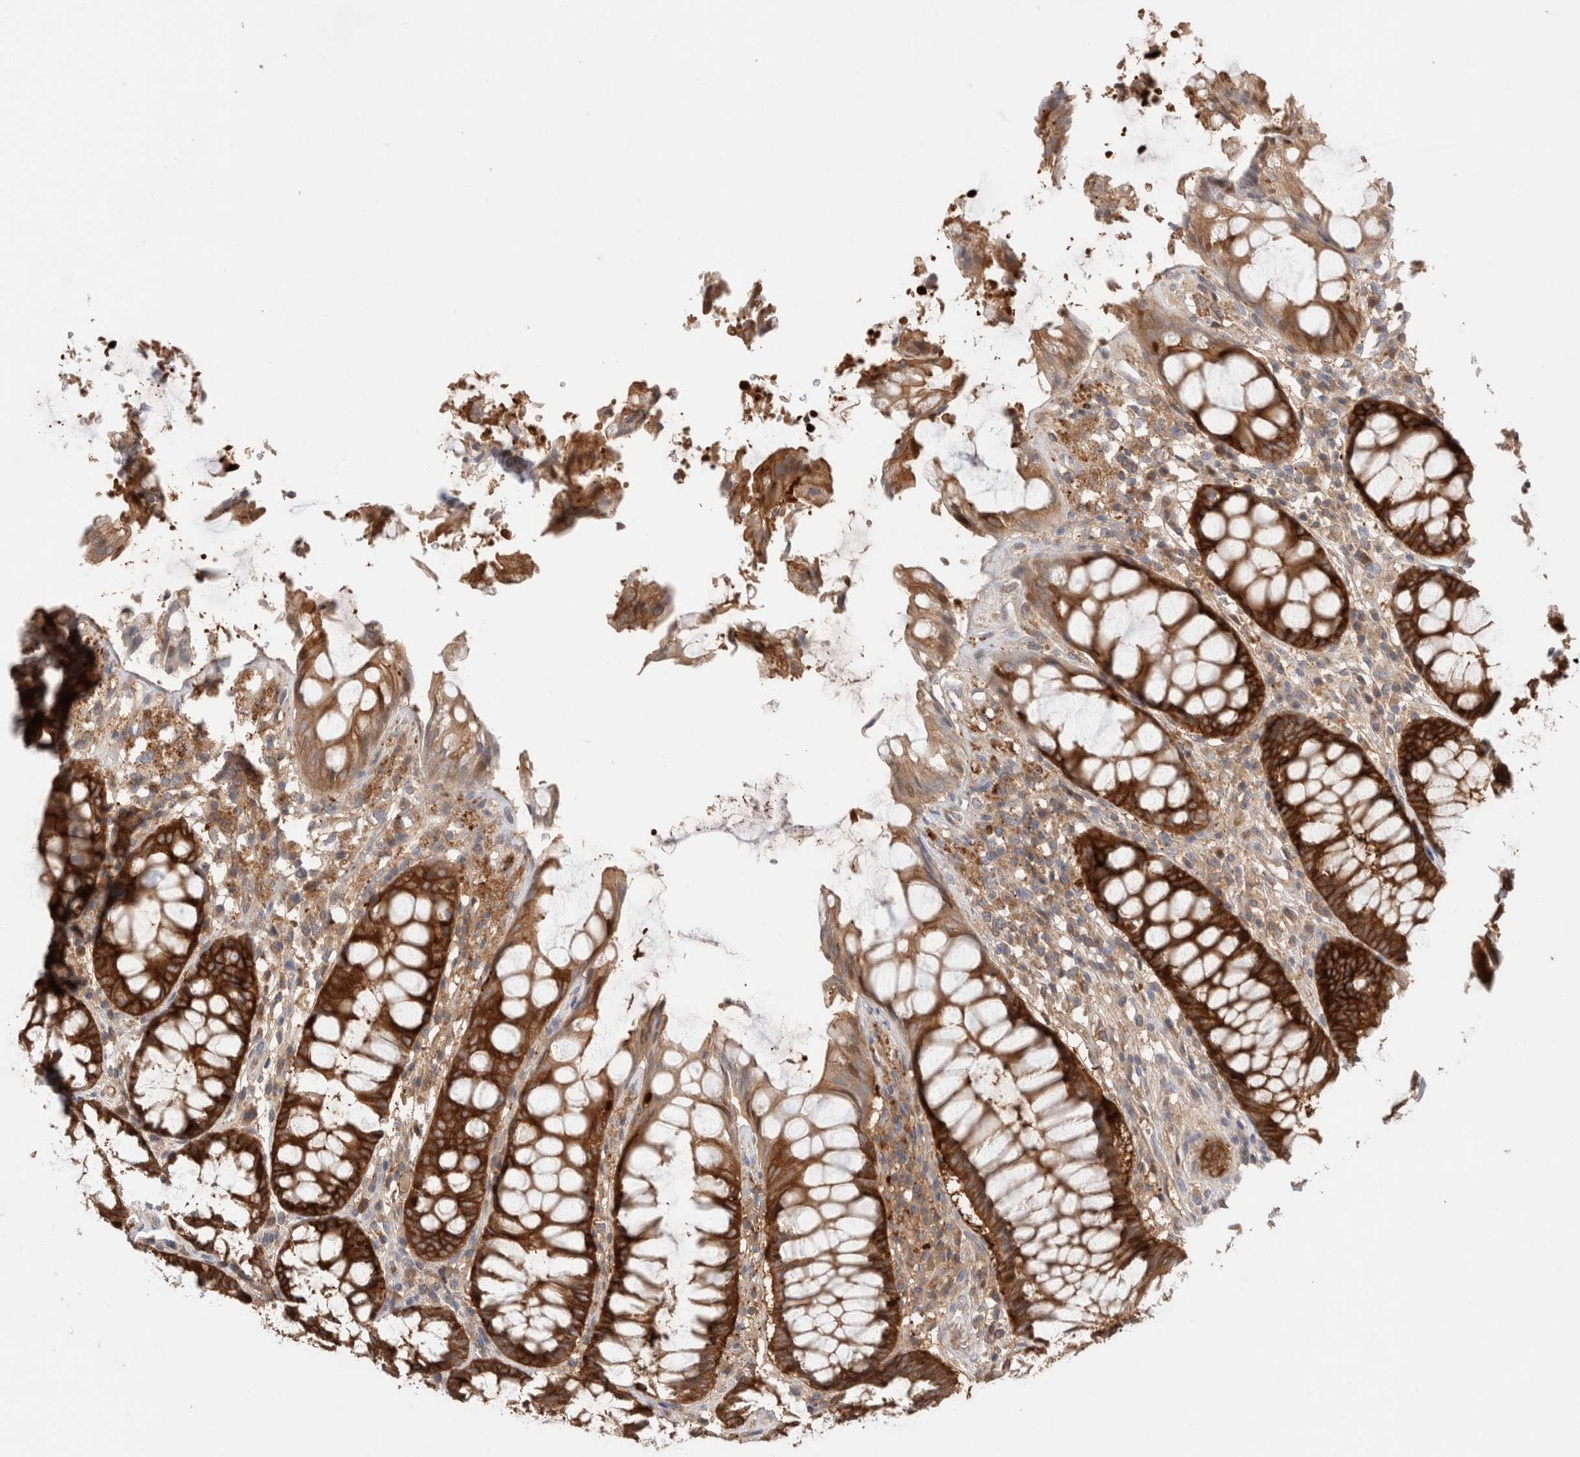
{"staining": {"intensity": "strong", "quantity": ">75%", "location": "cytoplasmic/membranous"}, "tissue": "rectum", "cell_type": "Glandular cells", "image_type": "normal", "snomed": [{"axis": "morphology", "description": "Normal tissue, NOS"}, {"axis": "topography", "description": "Rectum"}], "caption": "Brown immunohistochemical staining in unremarkable rectum exhibits strong cytoplasmic/membranous expression in approximately >75% of glandular cells. (brown staining indicates protein expression, while blue staining denotes nuclei).", "gene": "KLHL14", "patient": {"sex": "male", "age": 64}}